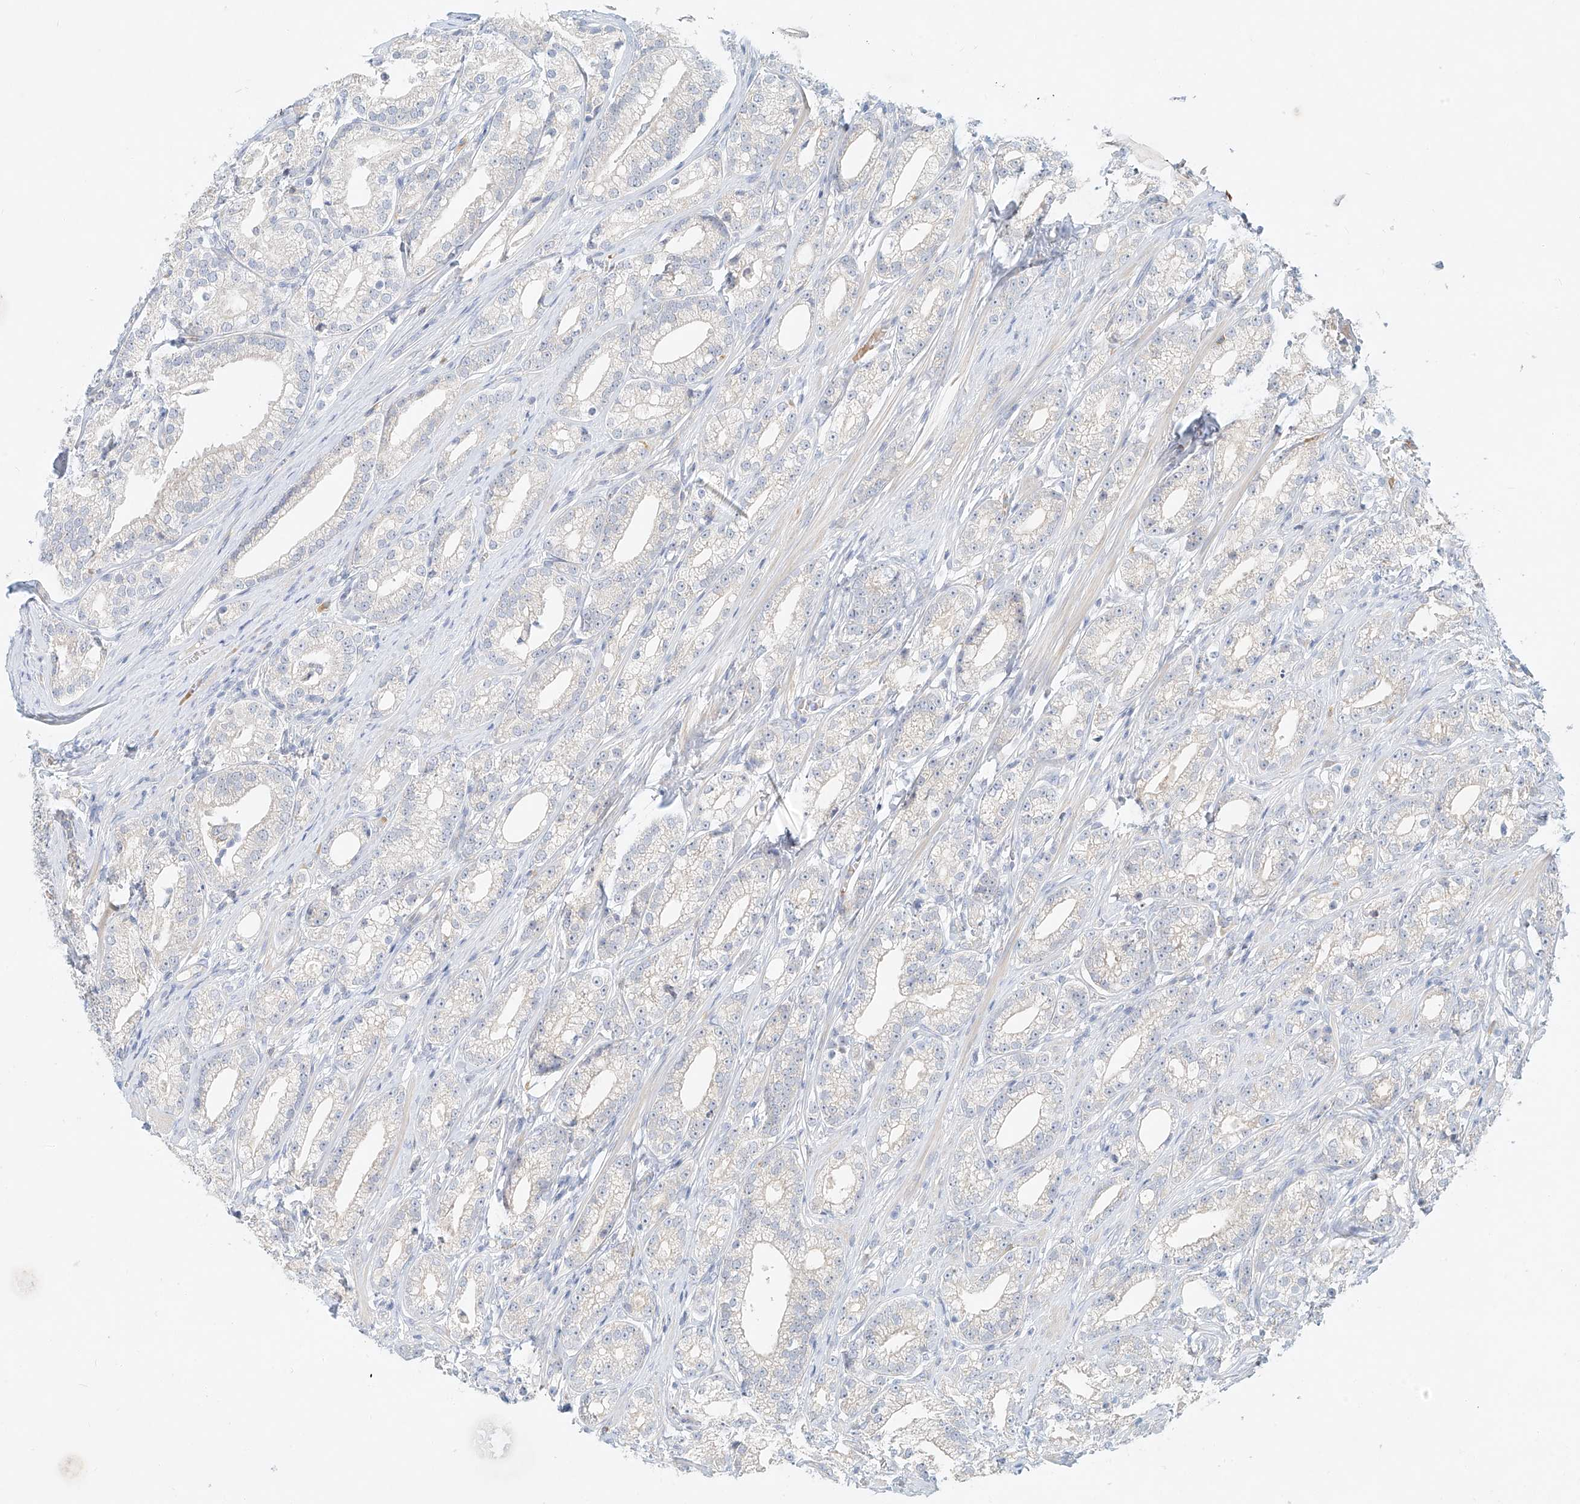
{"staining": {"intensity": "negative", "quantity": "none", "location": "none"}, "tissue": "prostate cancer", "cell_type": "Tumor cells", "image_type": "cancer", "snomed": [{"axis": "morphology", "description": "Adenocarcinoma, High grade"}, {"axis": "topography", "description": "Prostate"}], "caption": "Immunohistochemistry (IHC) micrograph of neoplastic tissue: human prostate cancer (high-grade adenocarcinoma) stained with DAB displays no significant protein expression in tumor cells.", "gene": "SYTL3", "patient": {"sex": "male", "age": 69}}